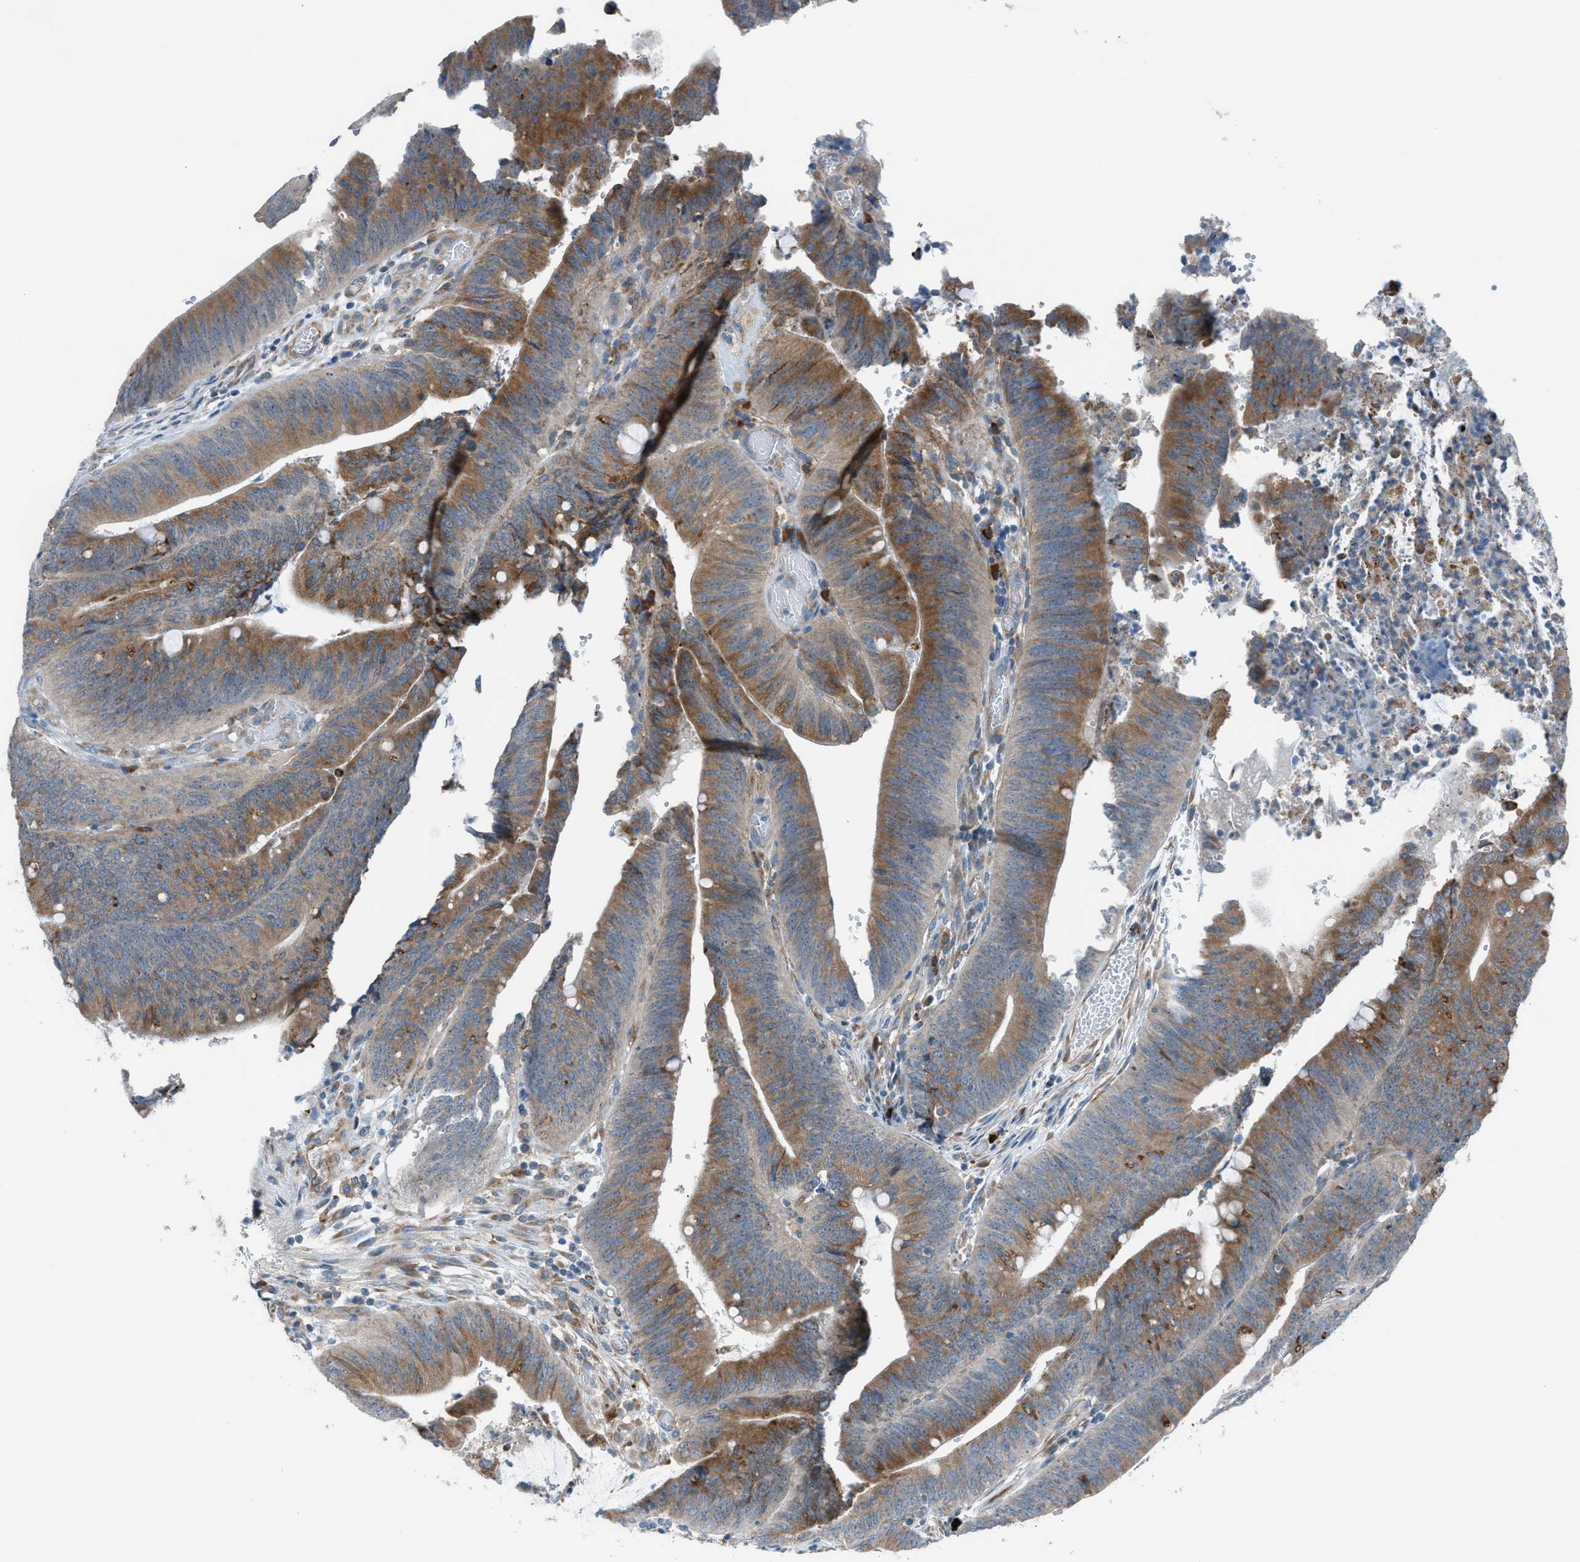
{"staining": {"intensity": "moderate", "quantity": ">75%", "location": "cytoplasmic/membranous"}, "tissue": "colorectal cancer", "cell_type": "Tumor cells", "image_type": "cancer", "snomed": [{"axis": "morphology", "description": "Normal tissue, NOS"}, {"axis": "morphology", "description": "Adenocarcinoma, NOS"}, {"axis": "topography", "description": "Rectum"}], "caption": "Immunohistochemistry (IHC) of human adenocarcinoma (colorectal) shows medium levels of moderate cytoplasmic/membranous staining in approximately >75% of tumor cells.", "gene": "HEG1", "patient": {"sex": "female", "age": 66}}